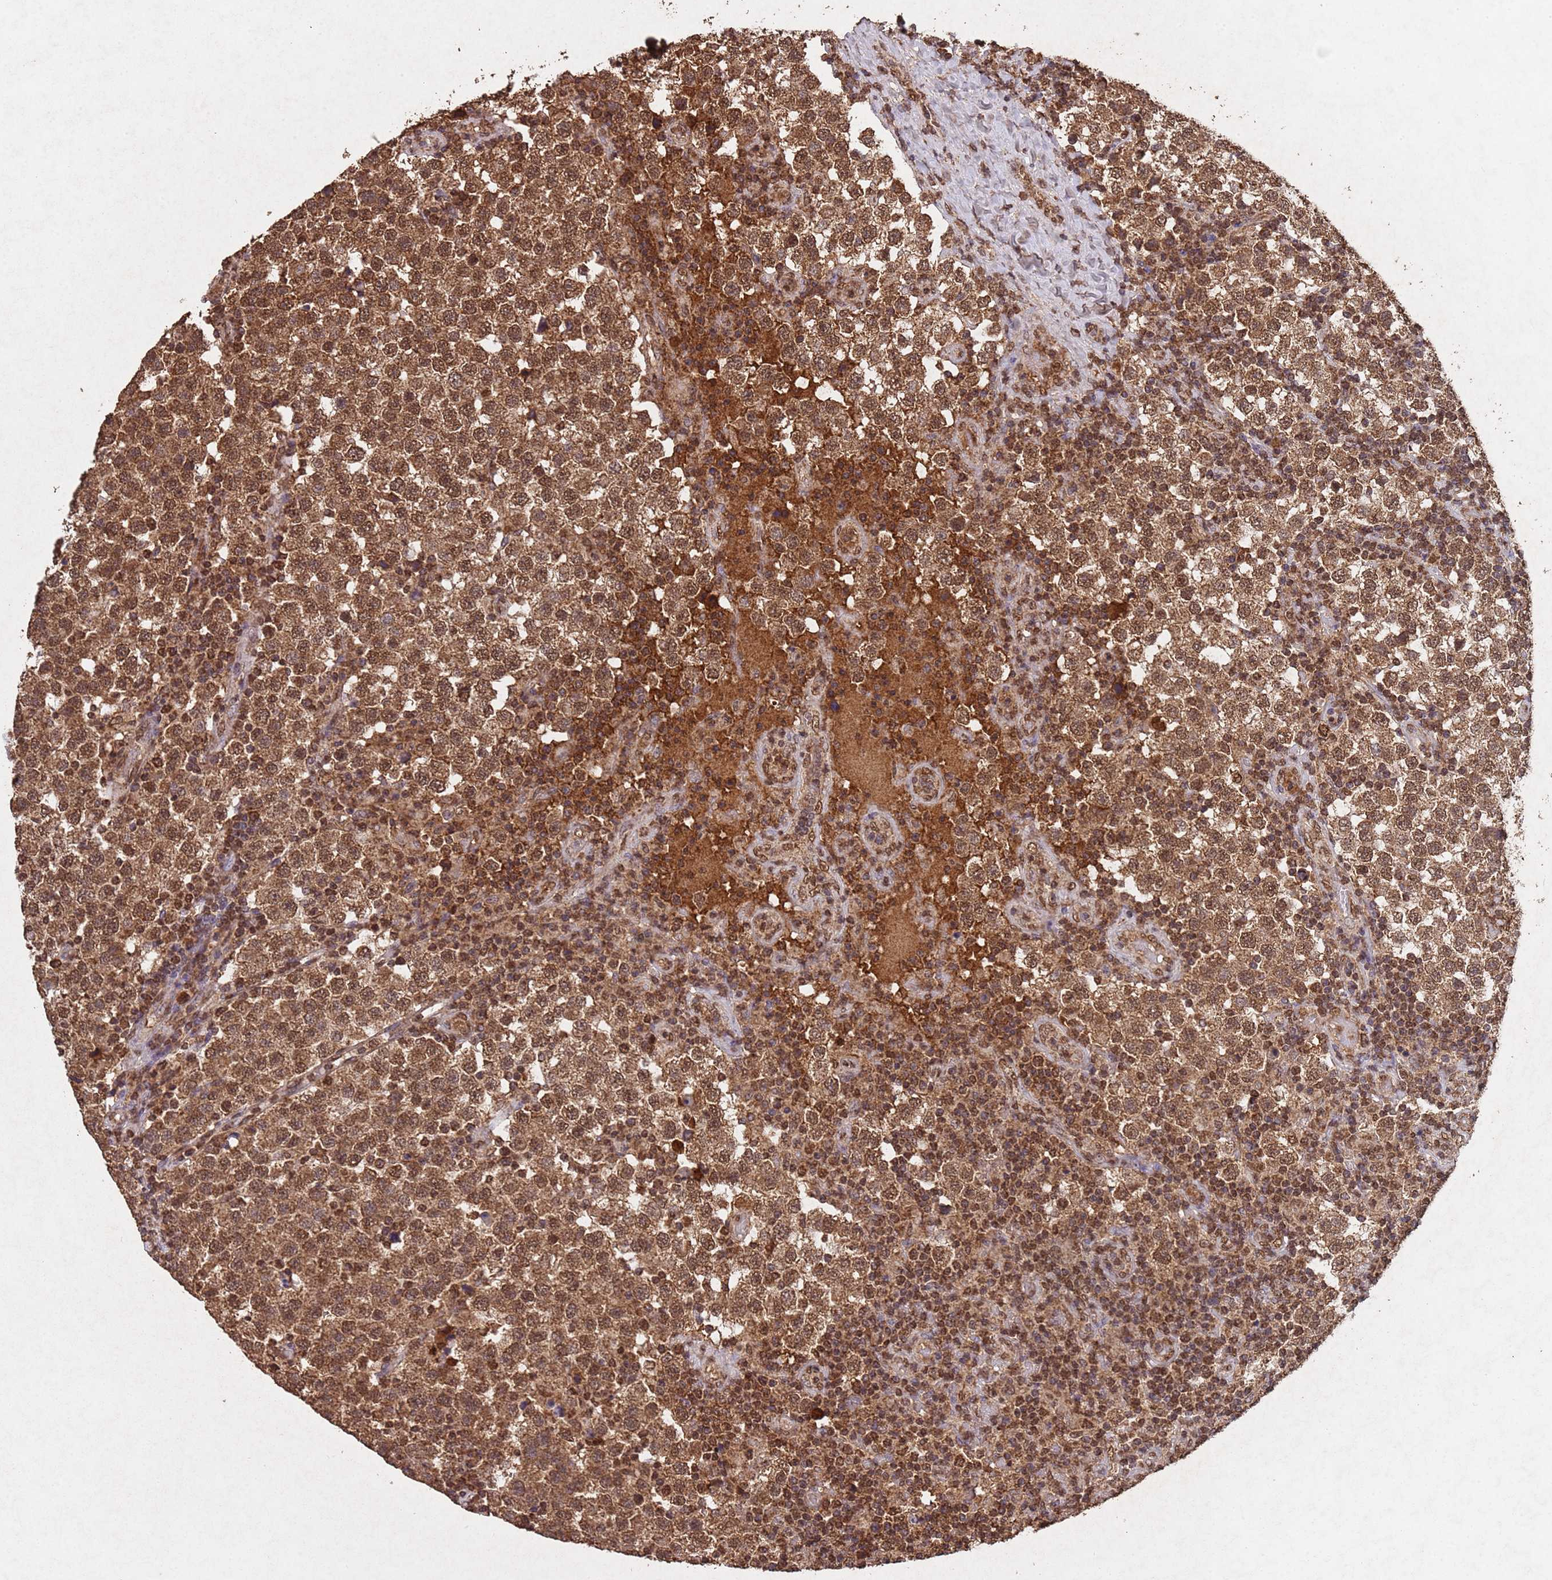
{"staining": {"intensity": "moderate", "quantity": ">75%", "location": "nuclear"}, "tissue": "testis cancer", "cell_type": "Tumor cells", "image_type": "cancer", "snomed": [{"axis": "morphology", "description": "Seminoma, NOS"}, {"axis": "topography", "description": "Testis"}], "caption": "Human seminoma (testis) stained with a protein marker shows moderate staining in tumor cells.", "gene": "HDAC10", "patient": {"sex": "male", "age": 34}}